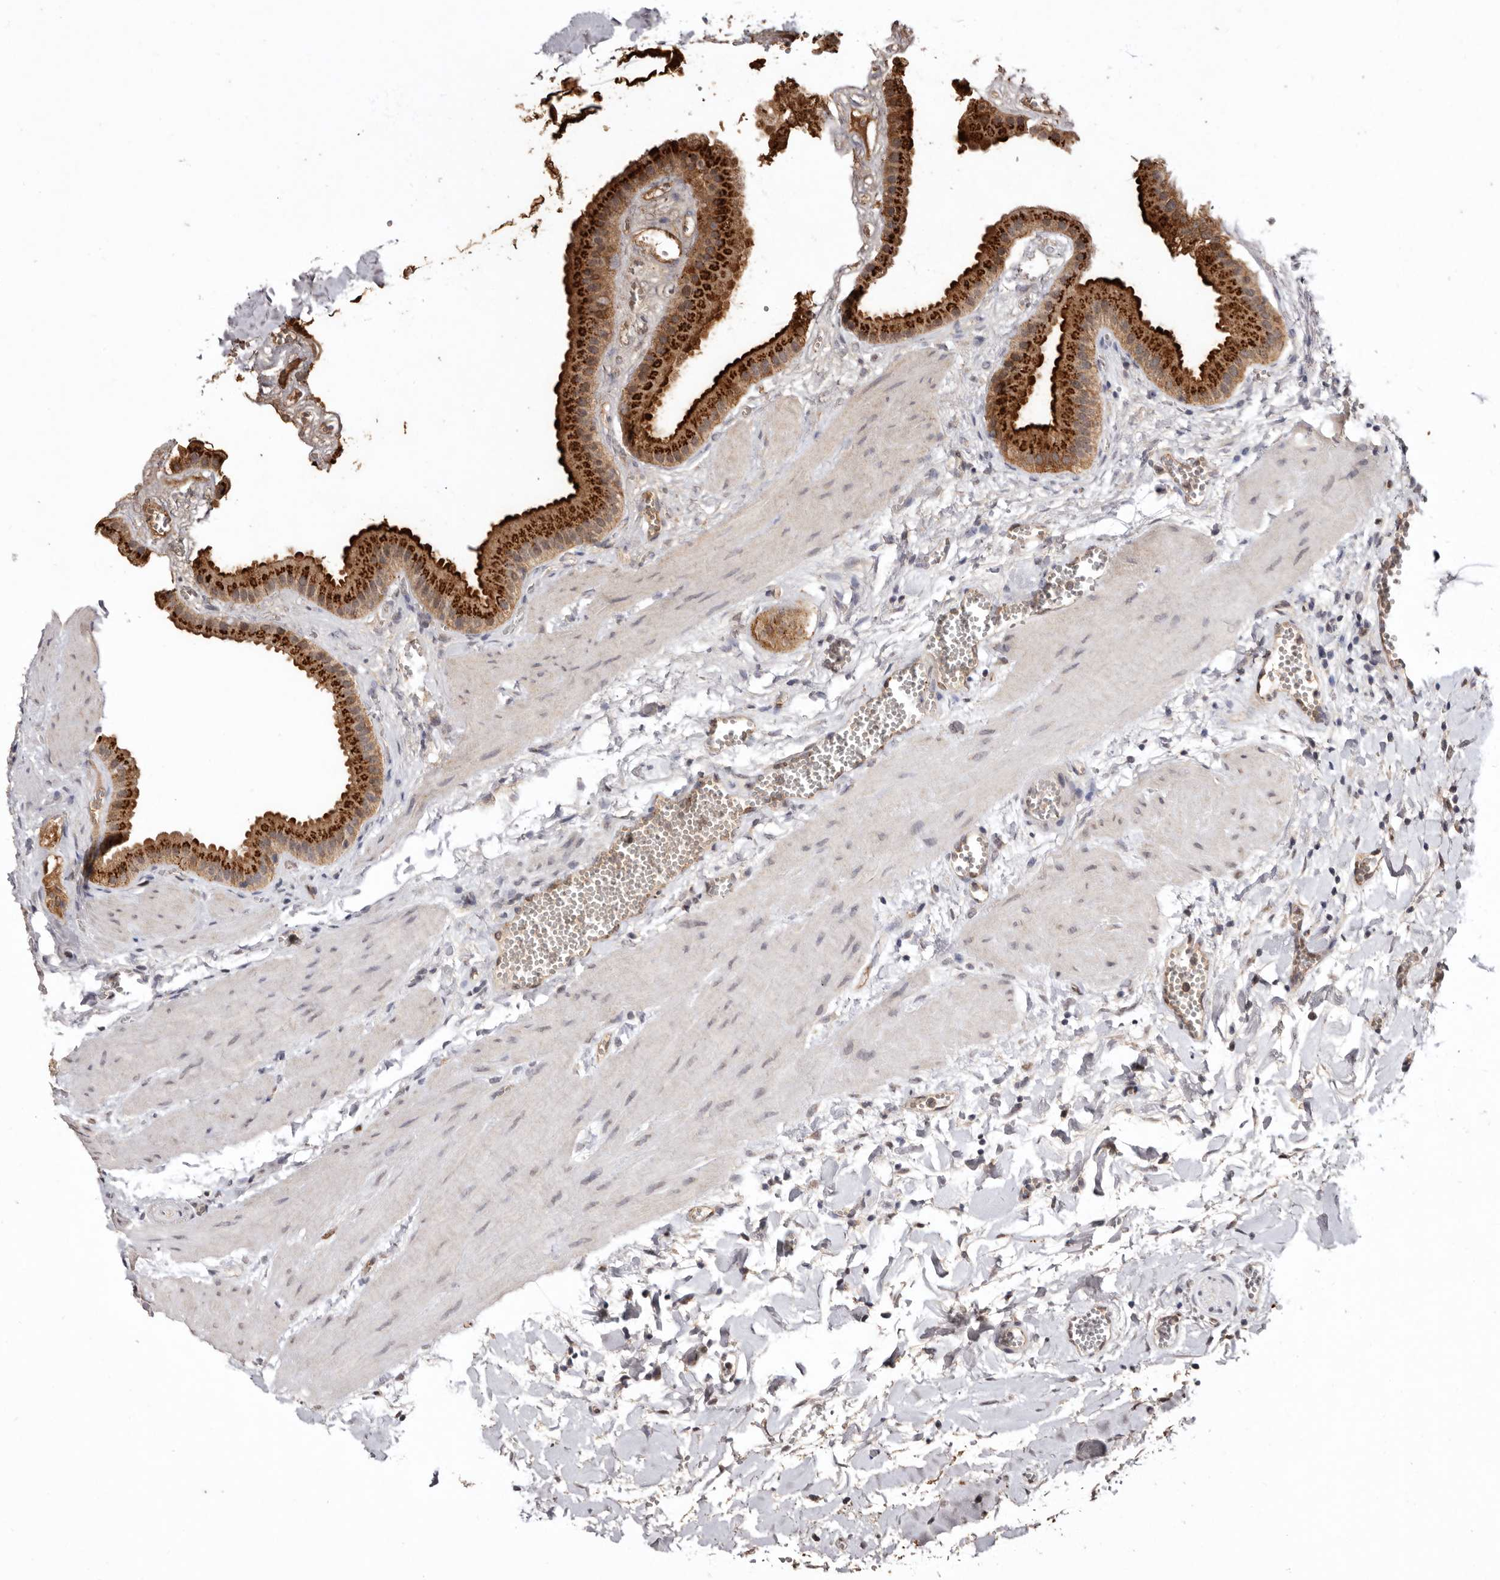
{"staining": {"intensity": "strong", "quantity": "25%-75%", "location": "cytoplasmic/membranous,nuclear"}, "tissue": "gallbladder", "cell_type": "Glandular cells", "image_type": "normal", "snomed": [{"axis": "morphology", "description": "Normal tissue, NOS"}, {"axis": "topography", "description": "Gallbladder"}], "caption": "High-magnification brightfield microscopy of unremarkable gallbladder stained with DAB (3,3'-diaminobenzidine) (brown) and counterstained with hematoxylin (blue). glandular cells exhibit strong cytoplasmic/membranous,nuclear positivity is identified in approximately25%-75% of cells. Nuclei are stained in blue.", "gene": "NOTCH1", "patient": {"sex": "male", "age": 55}}